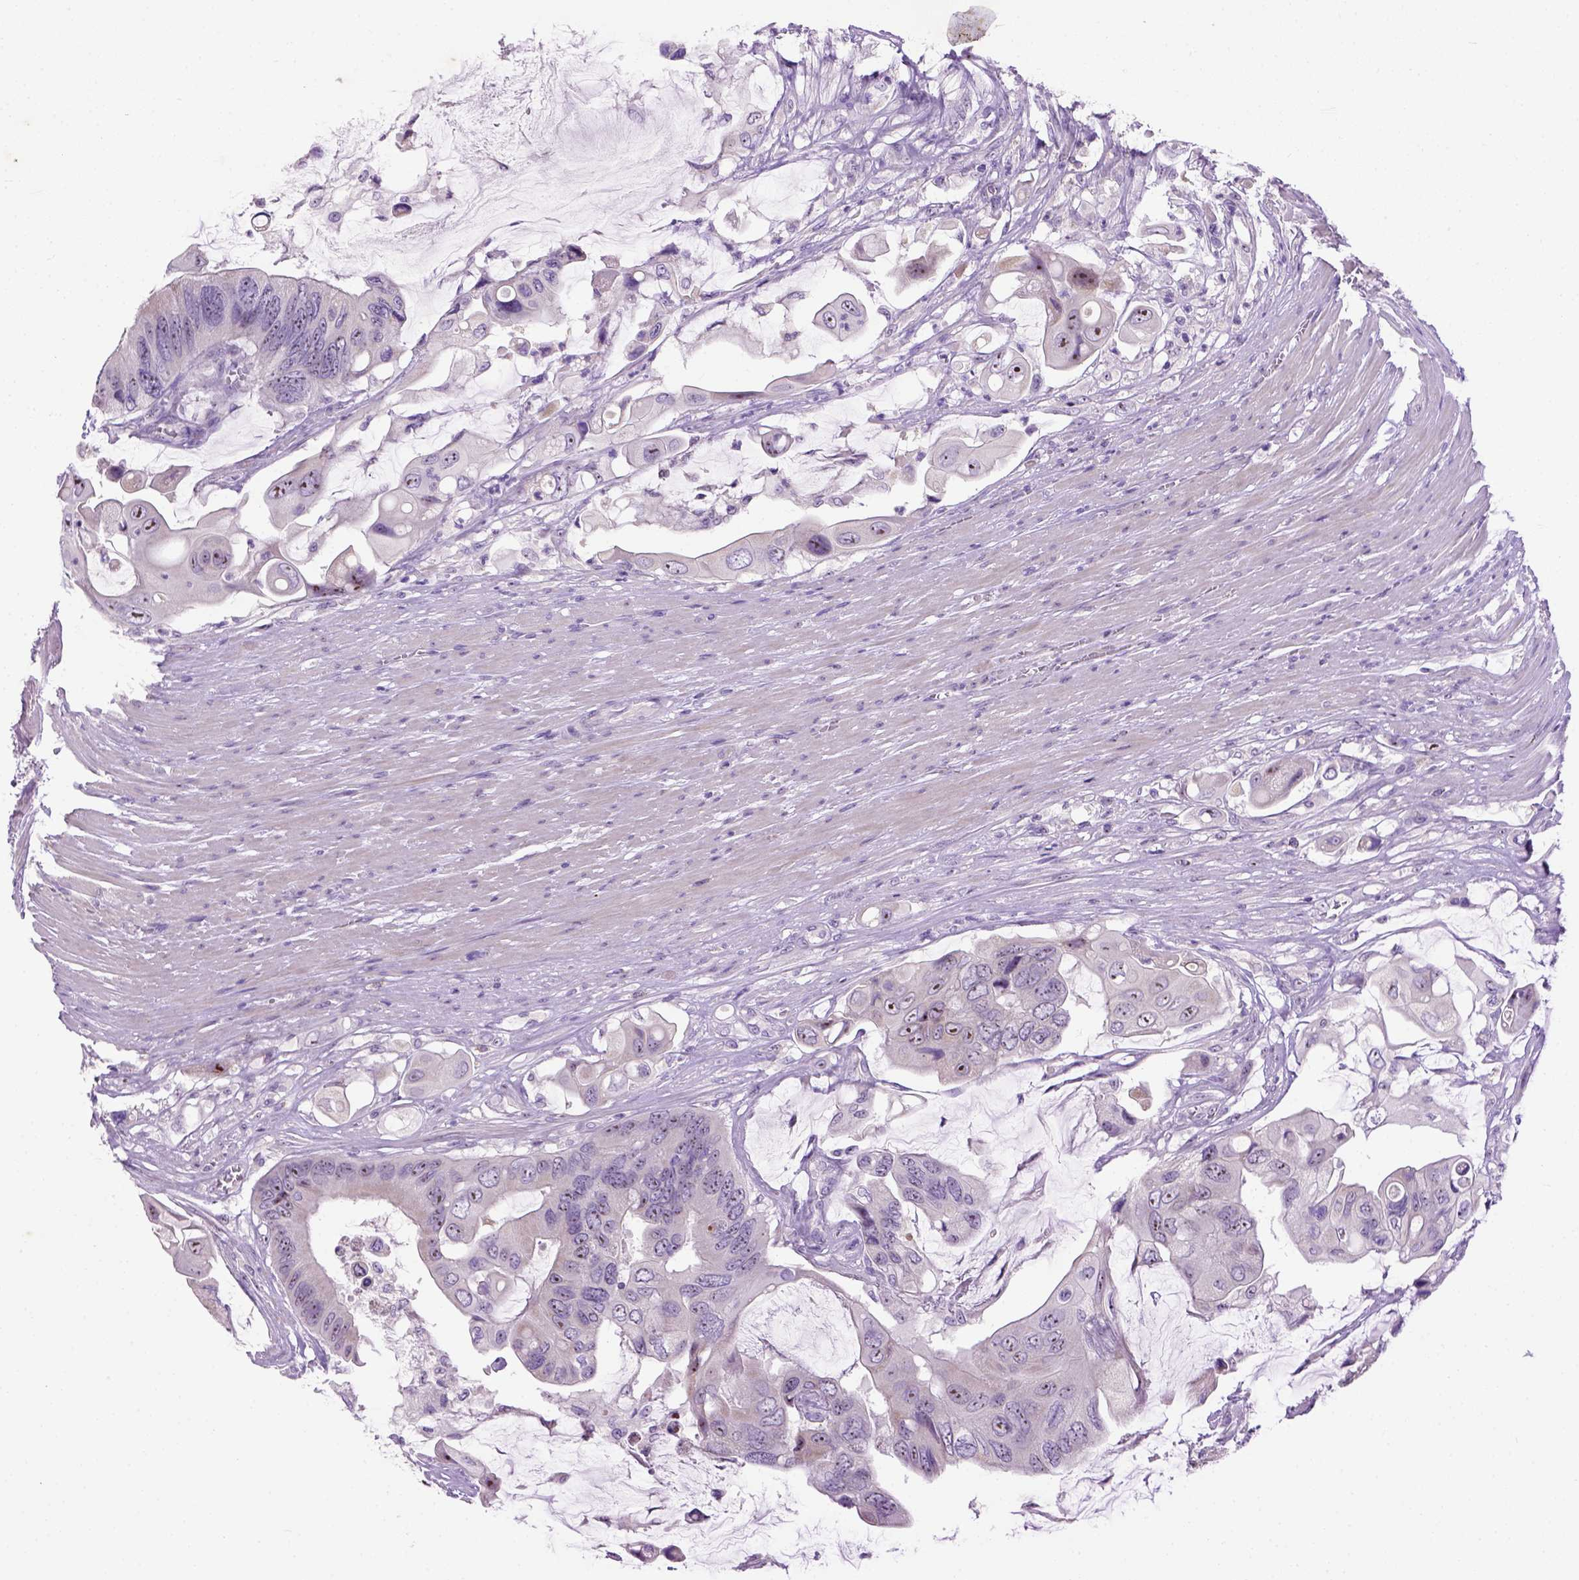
{"staining": {"intensity": "negative", "quantity": "none", "location": "none"}, "tissue": "colorectal cancer", "cell_type": "Tumor cells", "image_type": "cancer", "snomed": [{"axis": "morphology", "description": "Adenocarcinoma, NOS"}, {"axis": "topography", "description": "Rectum"}], "caption": "Immunohistochemistry photomicrograph of neoplastic tissue: colorectal cancer stained with DAB displays no significant protein staining in tumor cells.", "gene": "UTP4", "patient": {"sex": "male", "age": 63}}